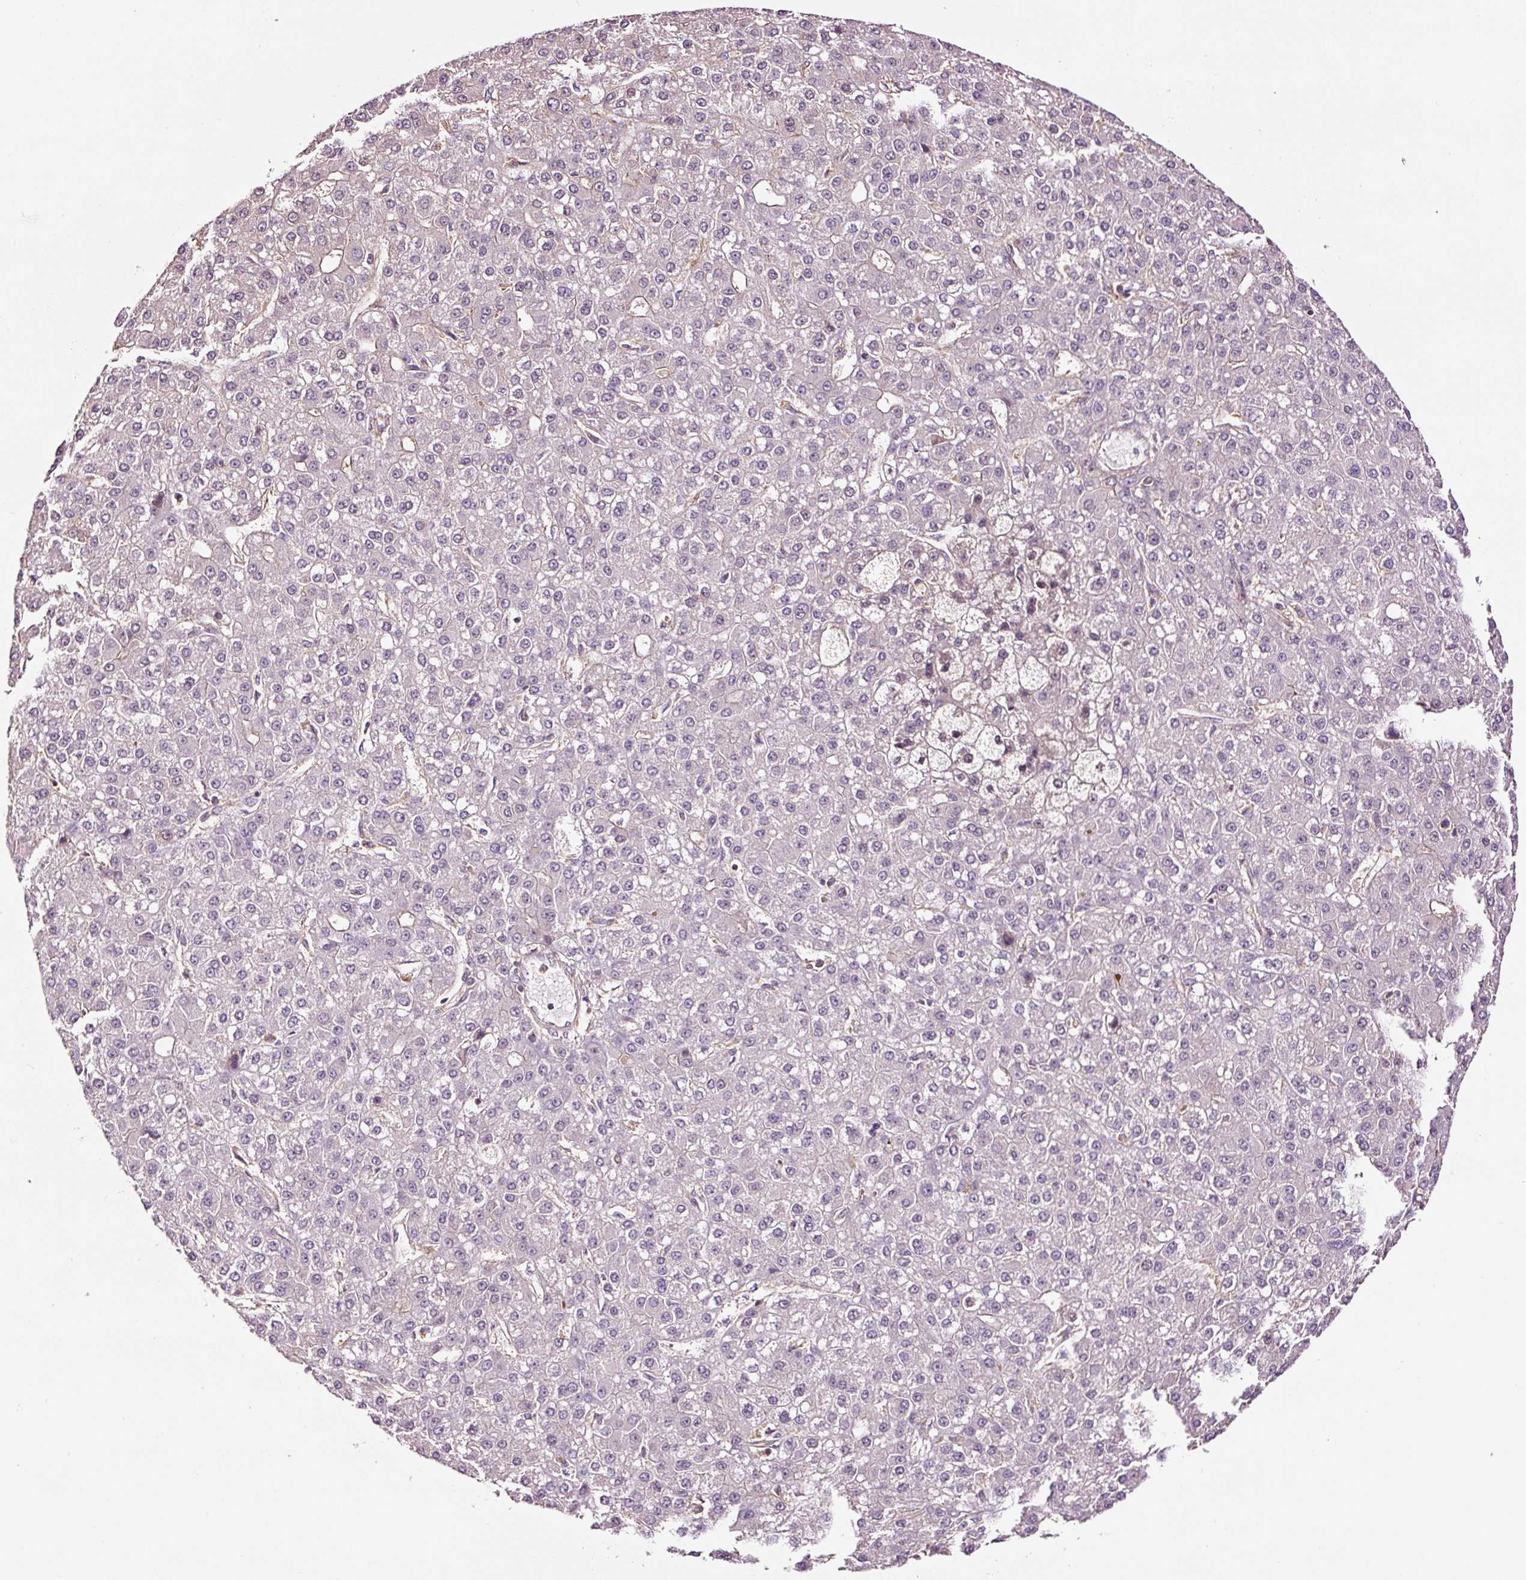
{"staining": {"intensity": "negative", "quantity": "none", "location": "none"}, "tissue": "liver cancer", "cell_type": "Tumor cells", "image_type": "cancer", "snomed": [{"axis": "morphology", "description": "Carcinoma, Hepatocellular, NOS"}, {"axis": "topography", "description": "Liver"}], "caption": "The image shows no significant positivity in tumor cells of liver hepatocellular carcinoma.", "gene": "METAP1", "patient": {"sex": "male", "age": 67}}